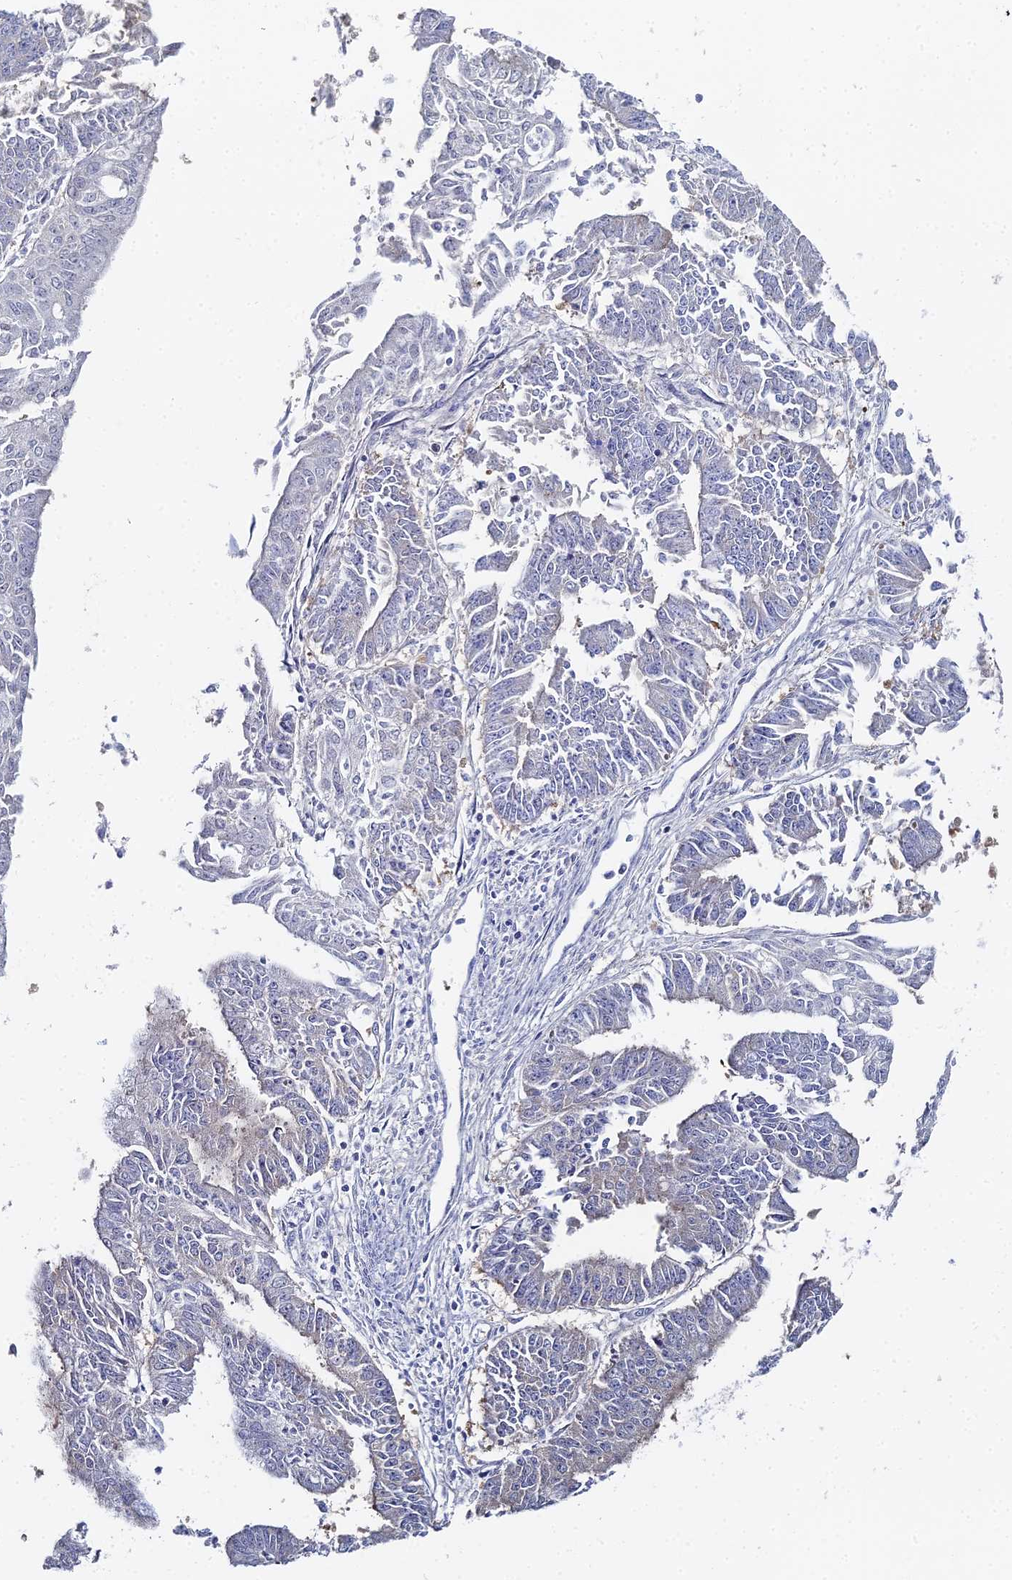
{"staining": {"intensity": "negative", "quantity": "none", "location": "none"}, "tissue": "endometrial cancer", "cell_type": "Tumor cells", "image_type": "cancer", "snomed": [{"axis": "morphology", "description": "Adenocarcinoma, NOS"}, {"axis": "topography", "description": "Endometrium"}], "caption": "This is a micrograph of immunohistochemistry (IHC) staining of adenocarcinoma (endometrial), which shows no staining in tumor cells.", "gene": "THAP4", "patient": {"sex": "female", "age": 73}}